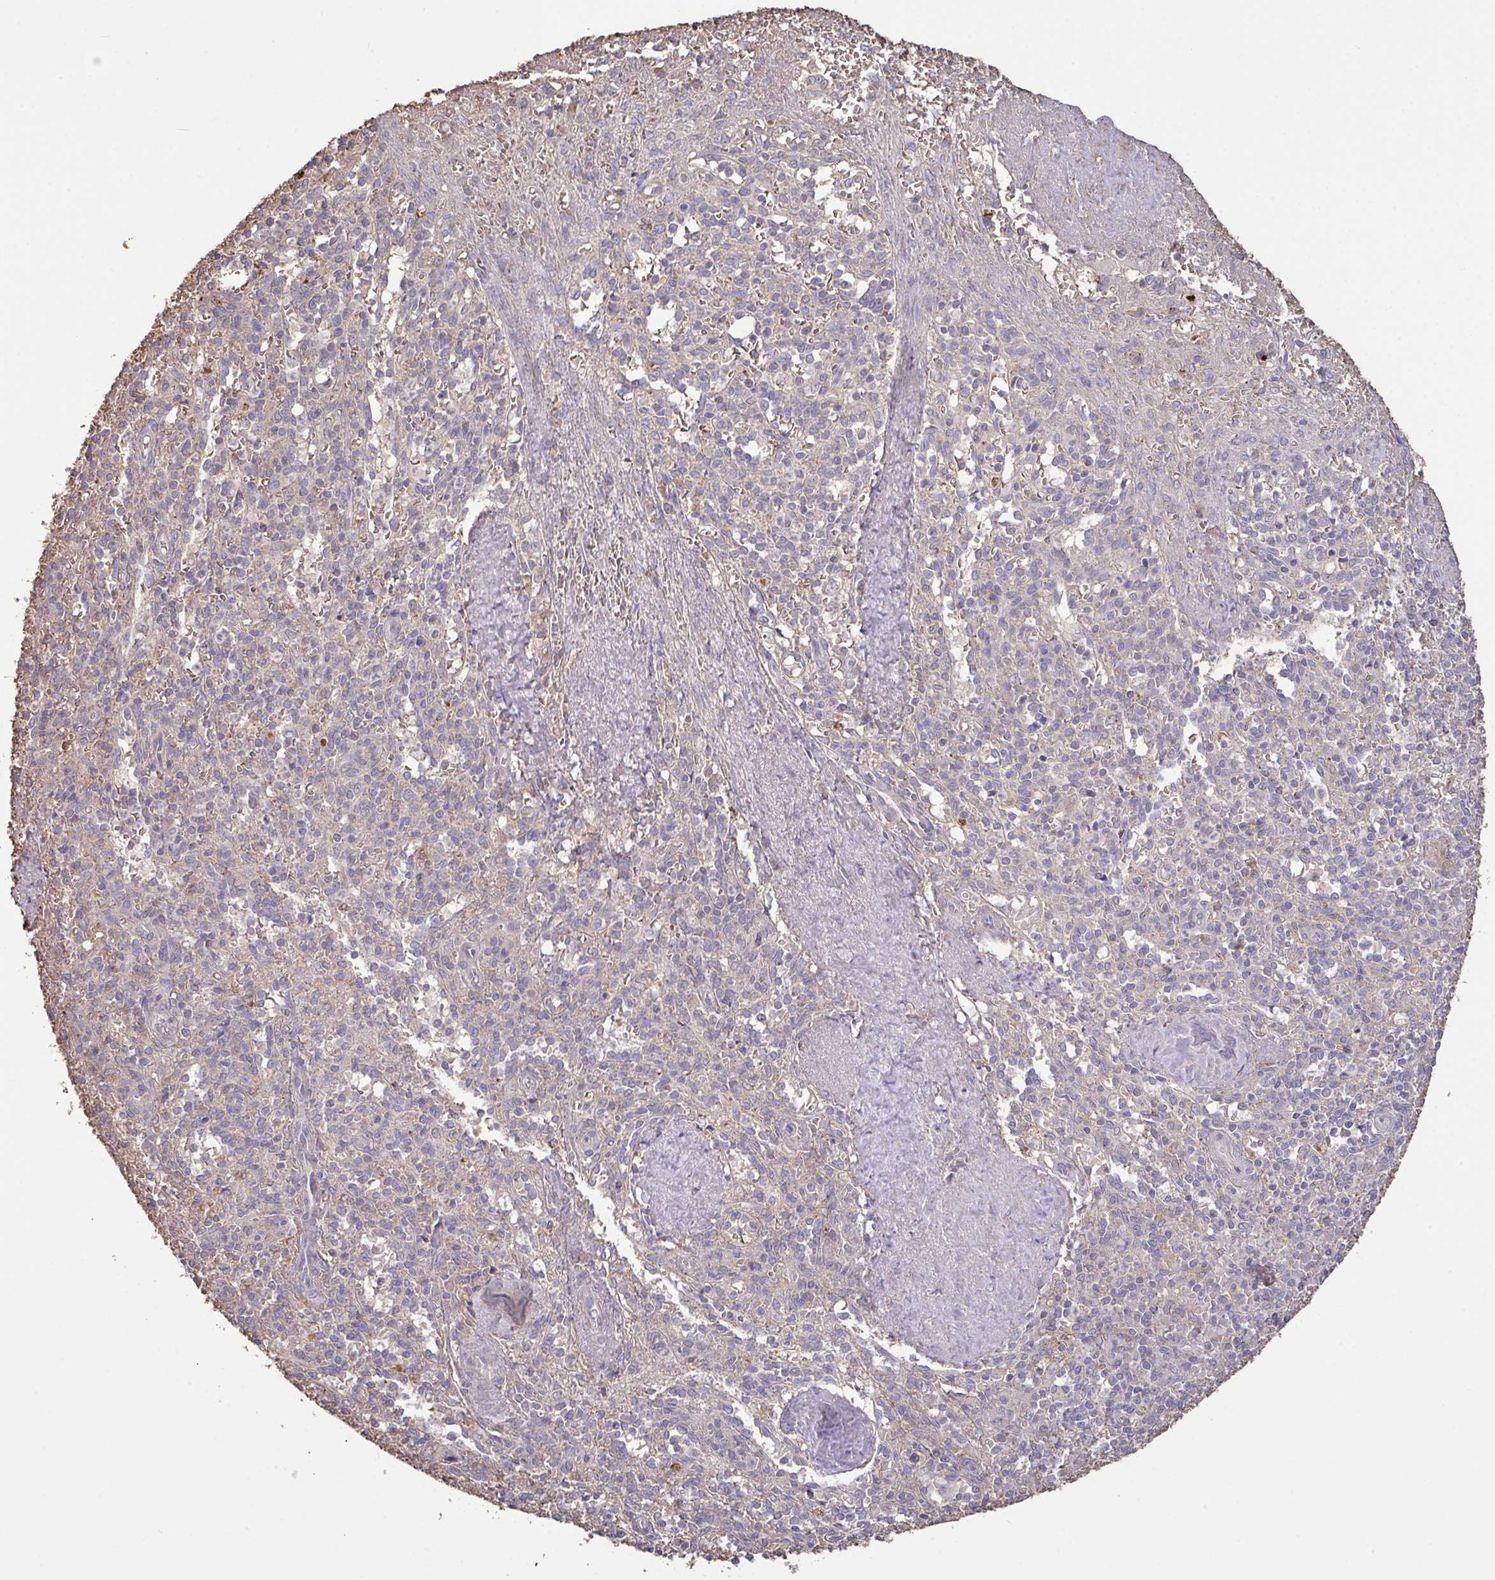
{"staining": {"intensity": "weak", "quantity": "<25%", "location": "cytoplasmic/membranous"}, "tissue": "spleen", "cell_type": "Cells in red pulp", "image_type": "normal", "snomed": [{"axis": "morphology", "description": "Normal tissue, NOS"}, {"axis": "topography", "description": "Spleen"}], "caption": "The histopathology image exhibits no staining of cells in red pulp in benign spleen.", "gene": "CAMK2A", "patient": {"sex": "female", "age": 70}}